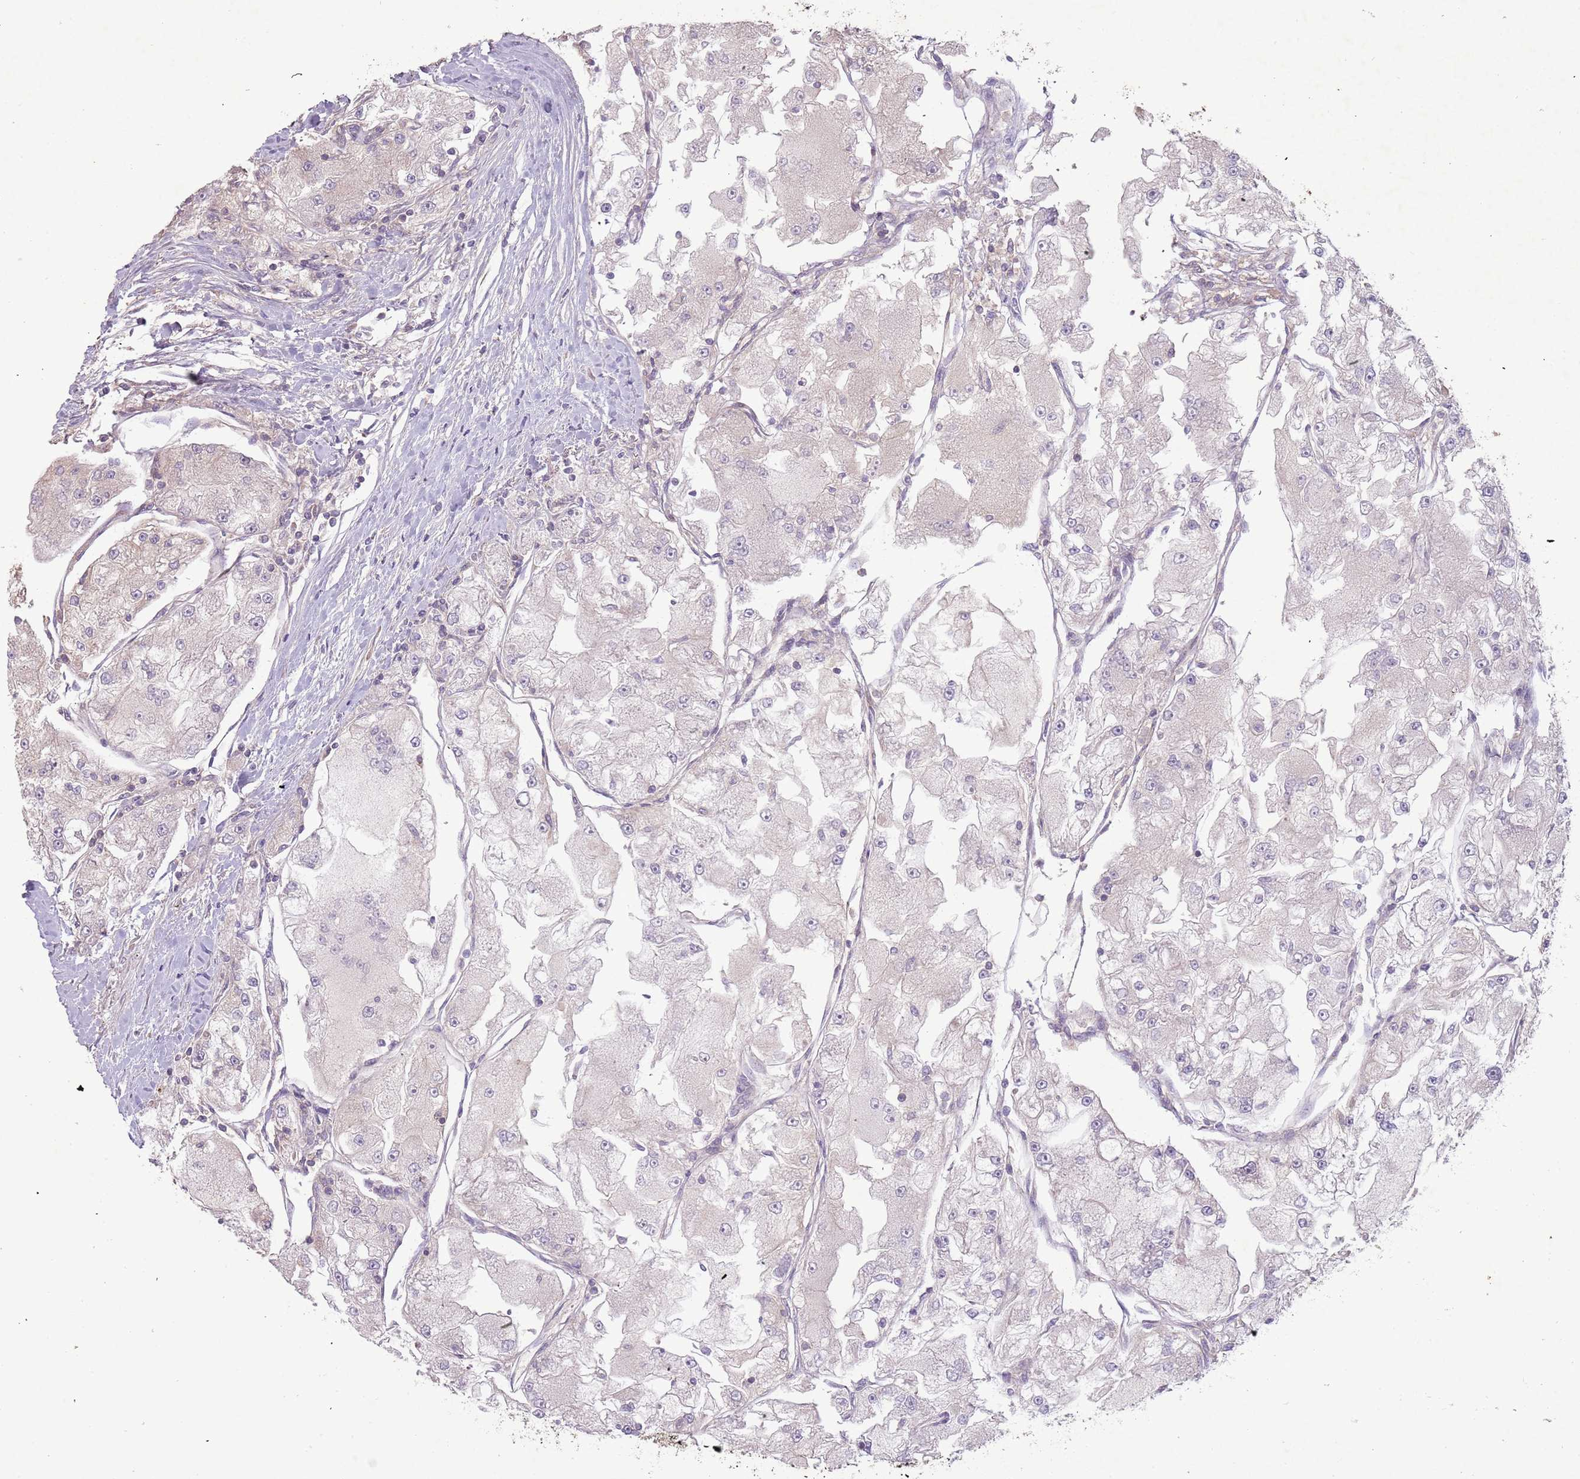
{"staining": {"intensity": "negative", "quantity": "none", "location": "none"}, "tissue": "renal cancer", "cell_type": "Tumor cells", "image_type": "cancer", "snomed": [{"axis": "morphology", "description": "Adenocarcinoma, NOS"}, {"axis": "topography", "description": "Kidney"}], "caption": "Renal cancer was stained to show a protein in brown. There is no significant expression in tumor cells.", "gene": "FECH", "patient": {"sex": "female", "age": 72}}